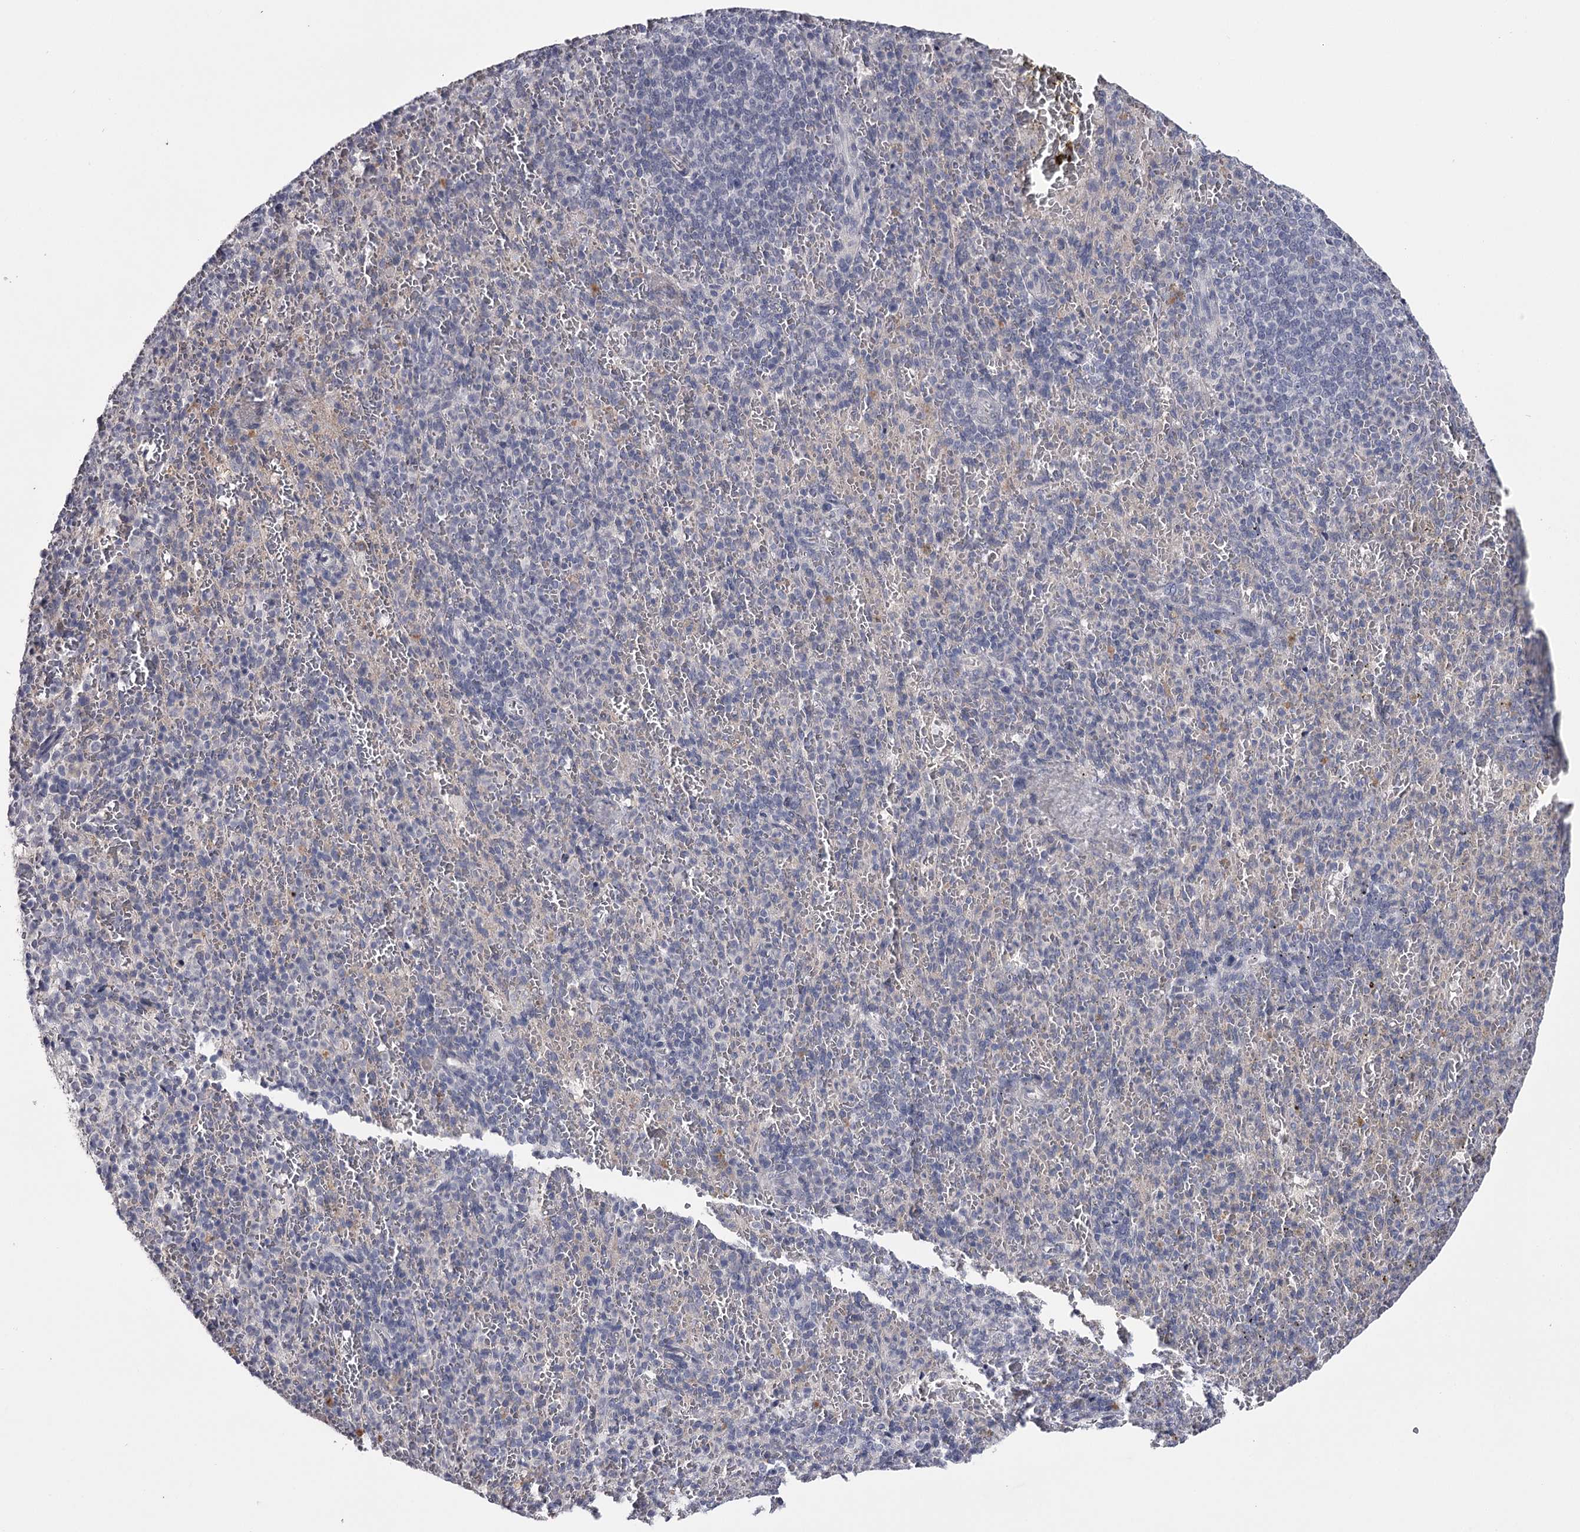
{"staining": {"intensity": "negative", "quantity": "none", "location": "none"}, "tissue": "spleen", "cell_type": "Cells in red pulp", "image_type": "normal", "snomed": [{"axis": "morphology", "description": "Normal tissue, NOS"}, {"axis": "topography", "description": "Spleen"}], "caption": "Immunohistochemistry histopathology image of benign spleen stained for a protein (brown), which shows no positivity in cells in red pulp.", "gene": "FDXACB1", "patient": {"sex": "female", "age": 74}}